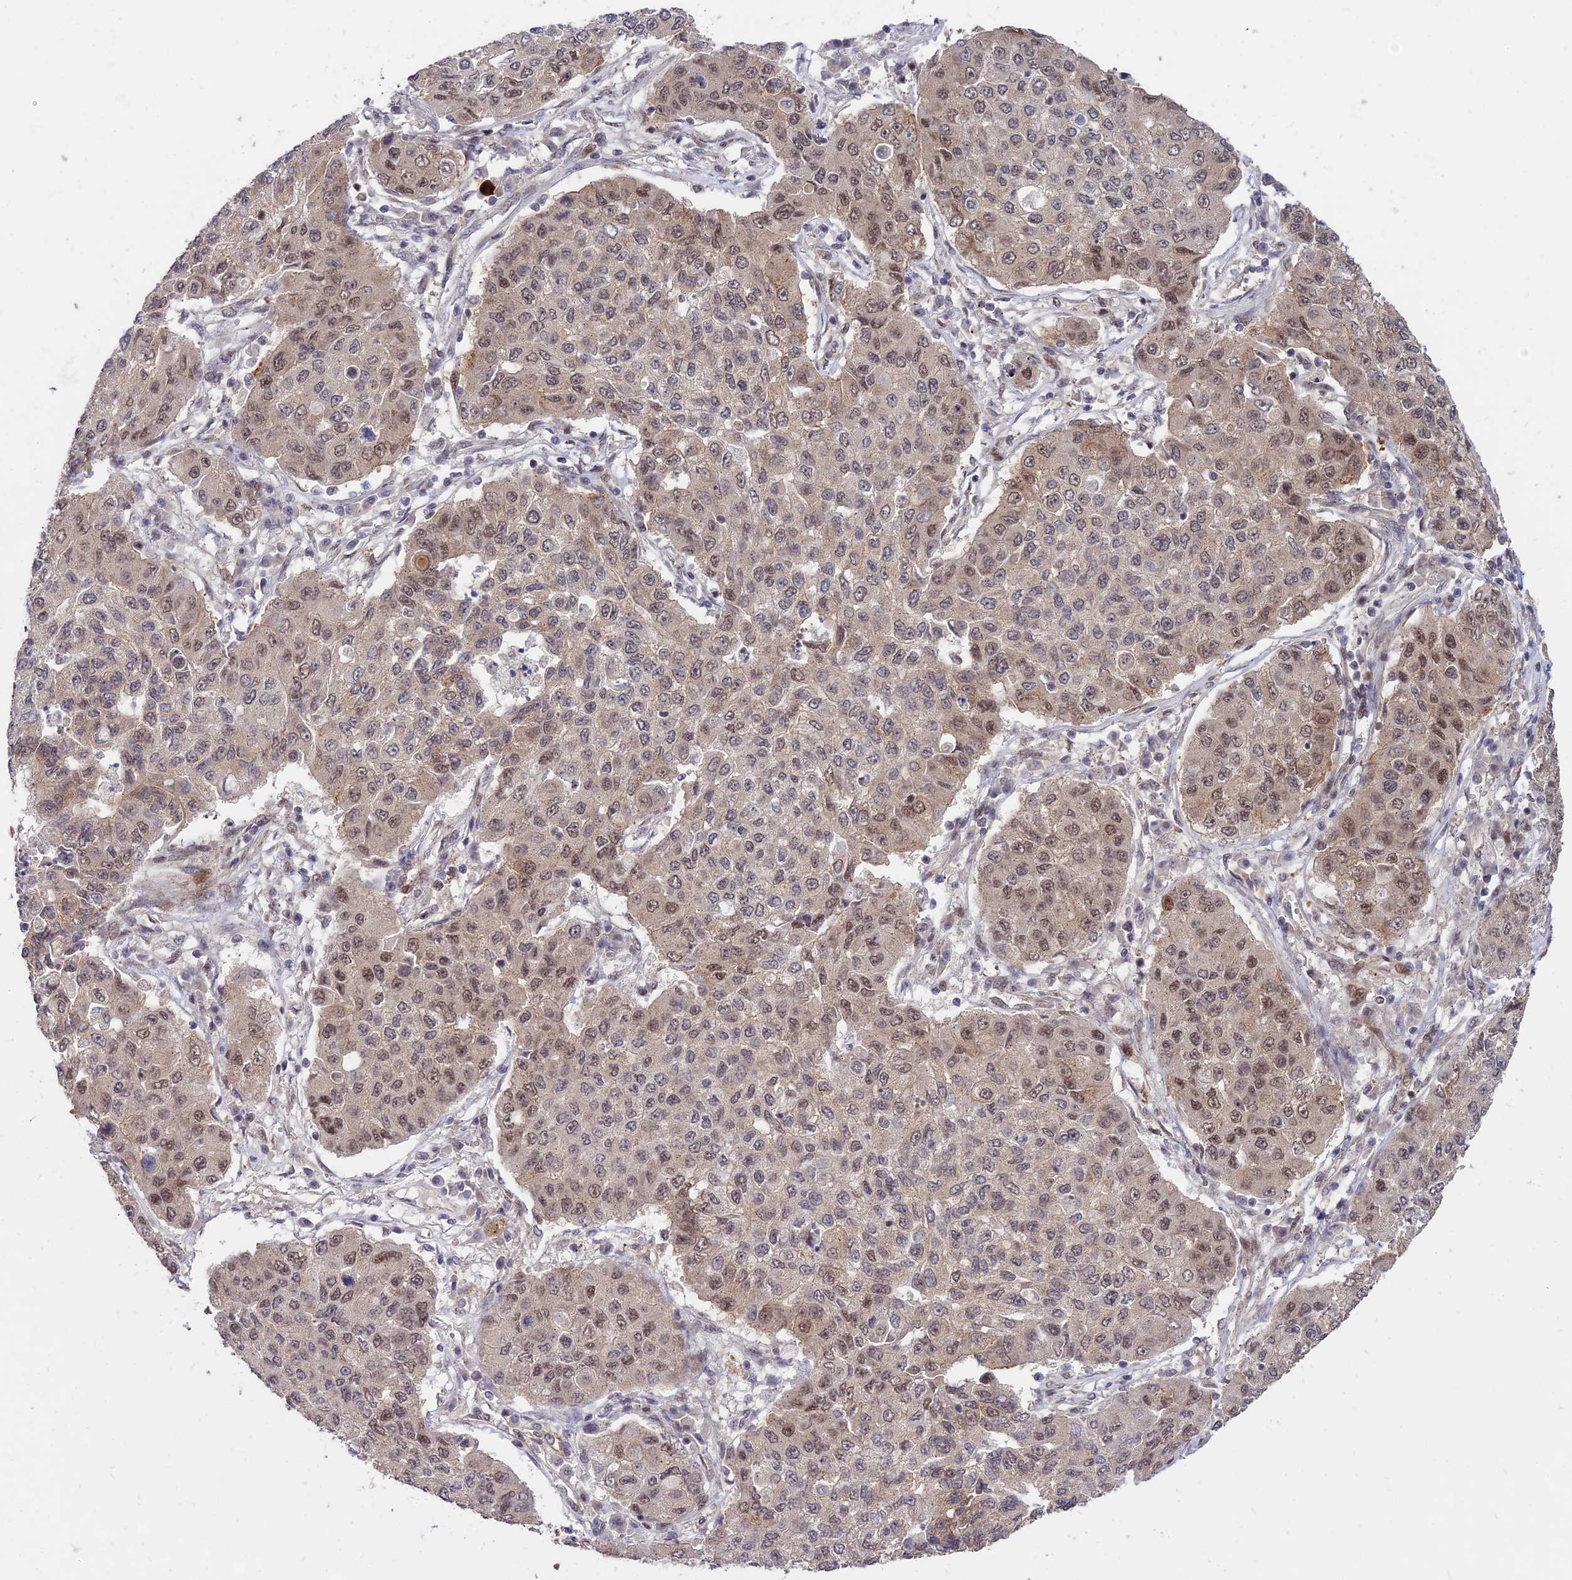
{"staining": {"intensity": "moderate", "quantity": ">75%", "location": "nuclear"}, "tissue": "lung cancer", "cell_type": "Tumor cells", "image_type": "cancer", "snomed": [{"axis": "morphology", "description": "Squamous cell carcinoma, NOS"}, {"axis": "topography", "description": "Lung"}], "caption": "A micrograph of squamous cell carcinoma (lung) stained for a protein demonstrates moderate nuclear brown staining in tumor cells.", "gene": "ZNF85", "patient": {"sex": "male", "age": 74}}